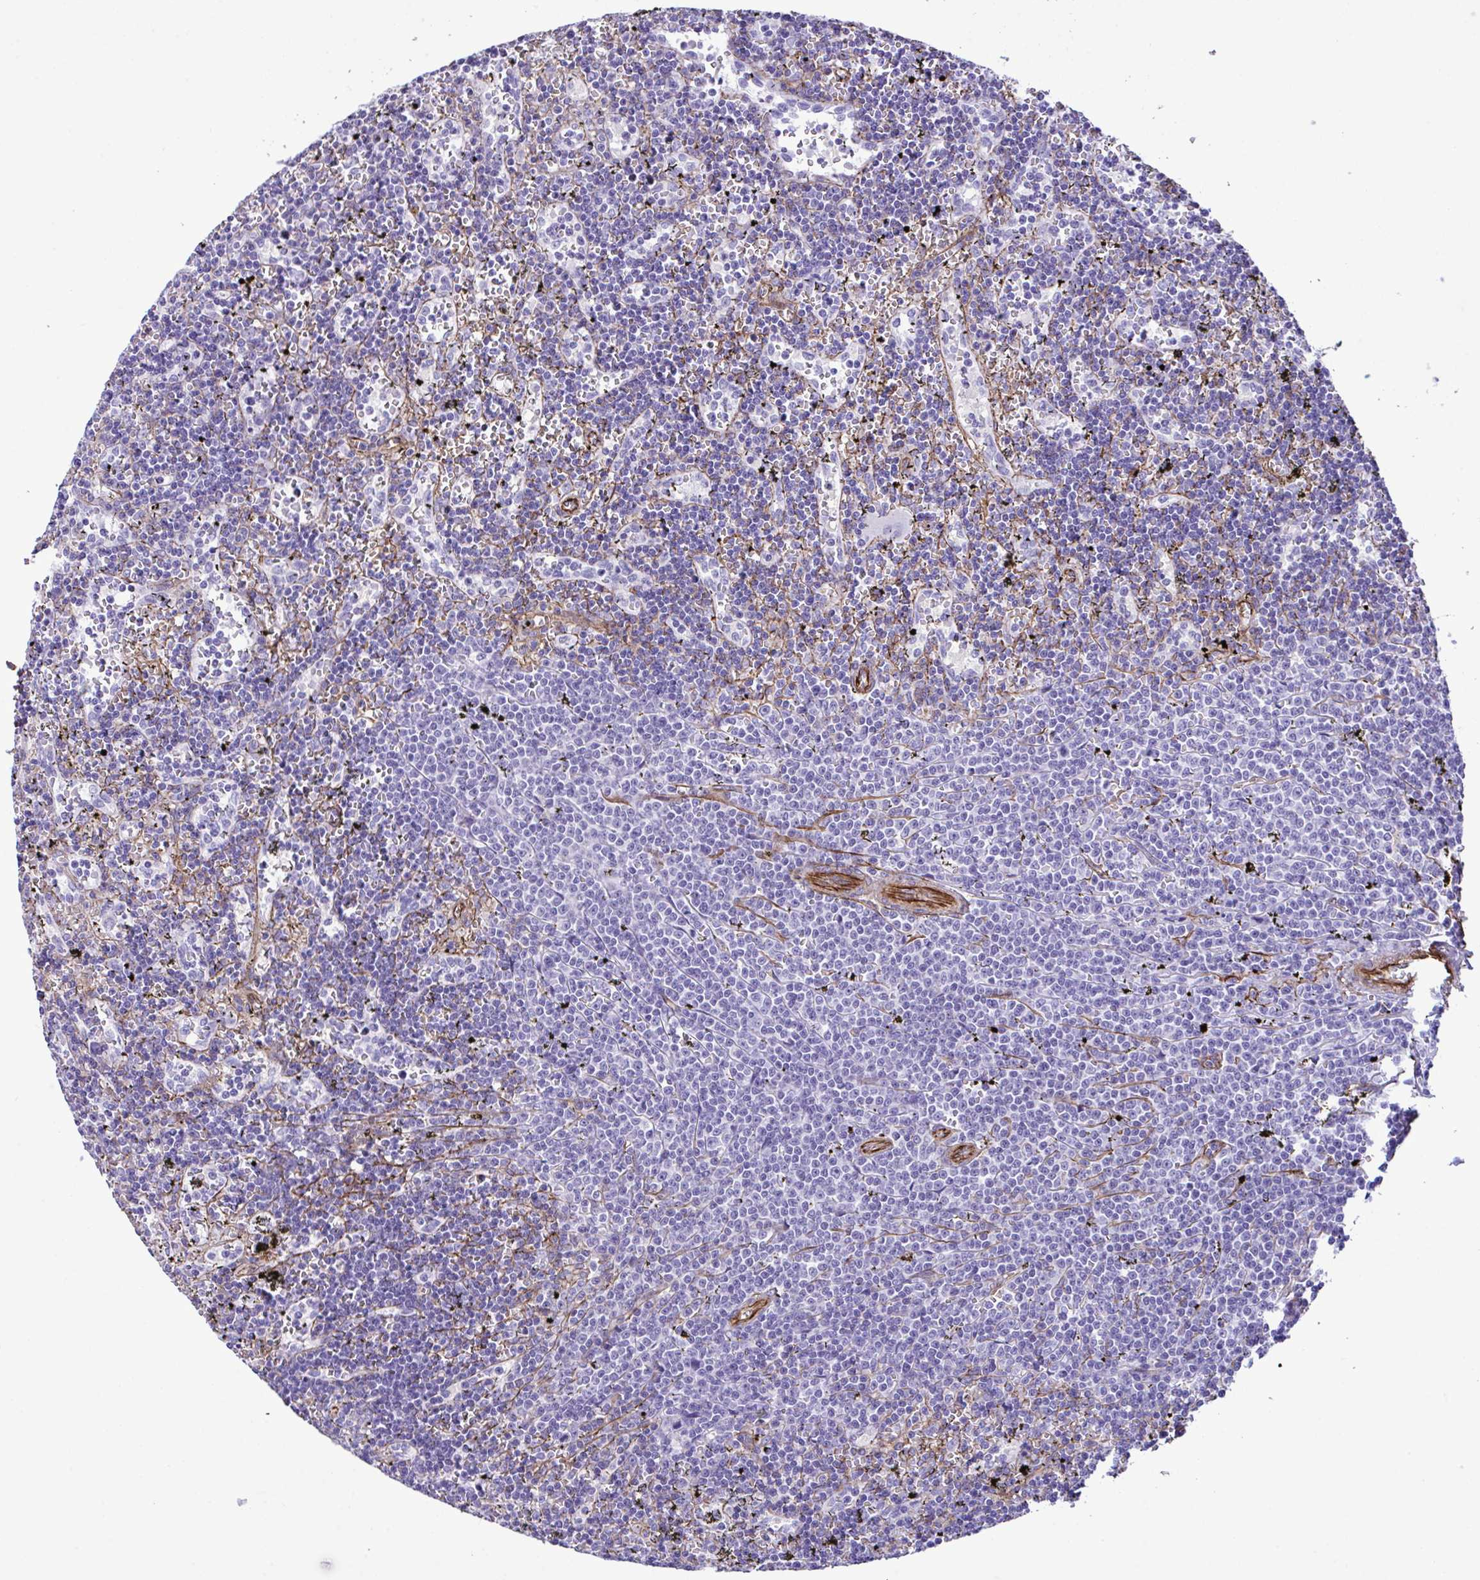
{"staining": {"intensity": "negative", "quantity": "none", "location": "none"}, "tissue": "lymphoma", "cell_type": "Tumor cells", "image_type": "cancer", "snomed": [{"axis": "morphology", "description": "Malignant lymphoma, non-Hodgkin's type, Low grade"}, {"axis": "topography", "description": "Spleen"}], "caption": "DAB immunohistochemical staining of human lymphoma displays no significant positivity in tumor cells.", "gene": "SYNPO2L", "patient": {"sex": "male", "age": 60}}